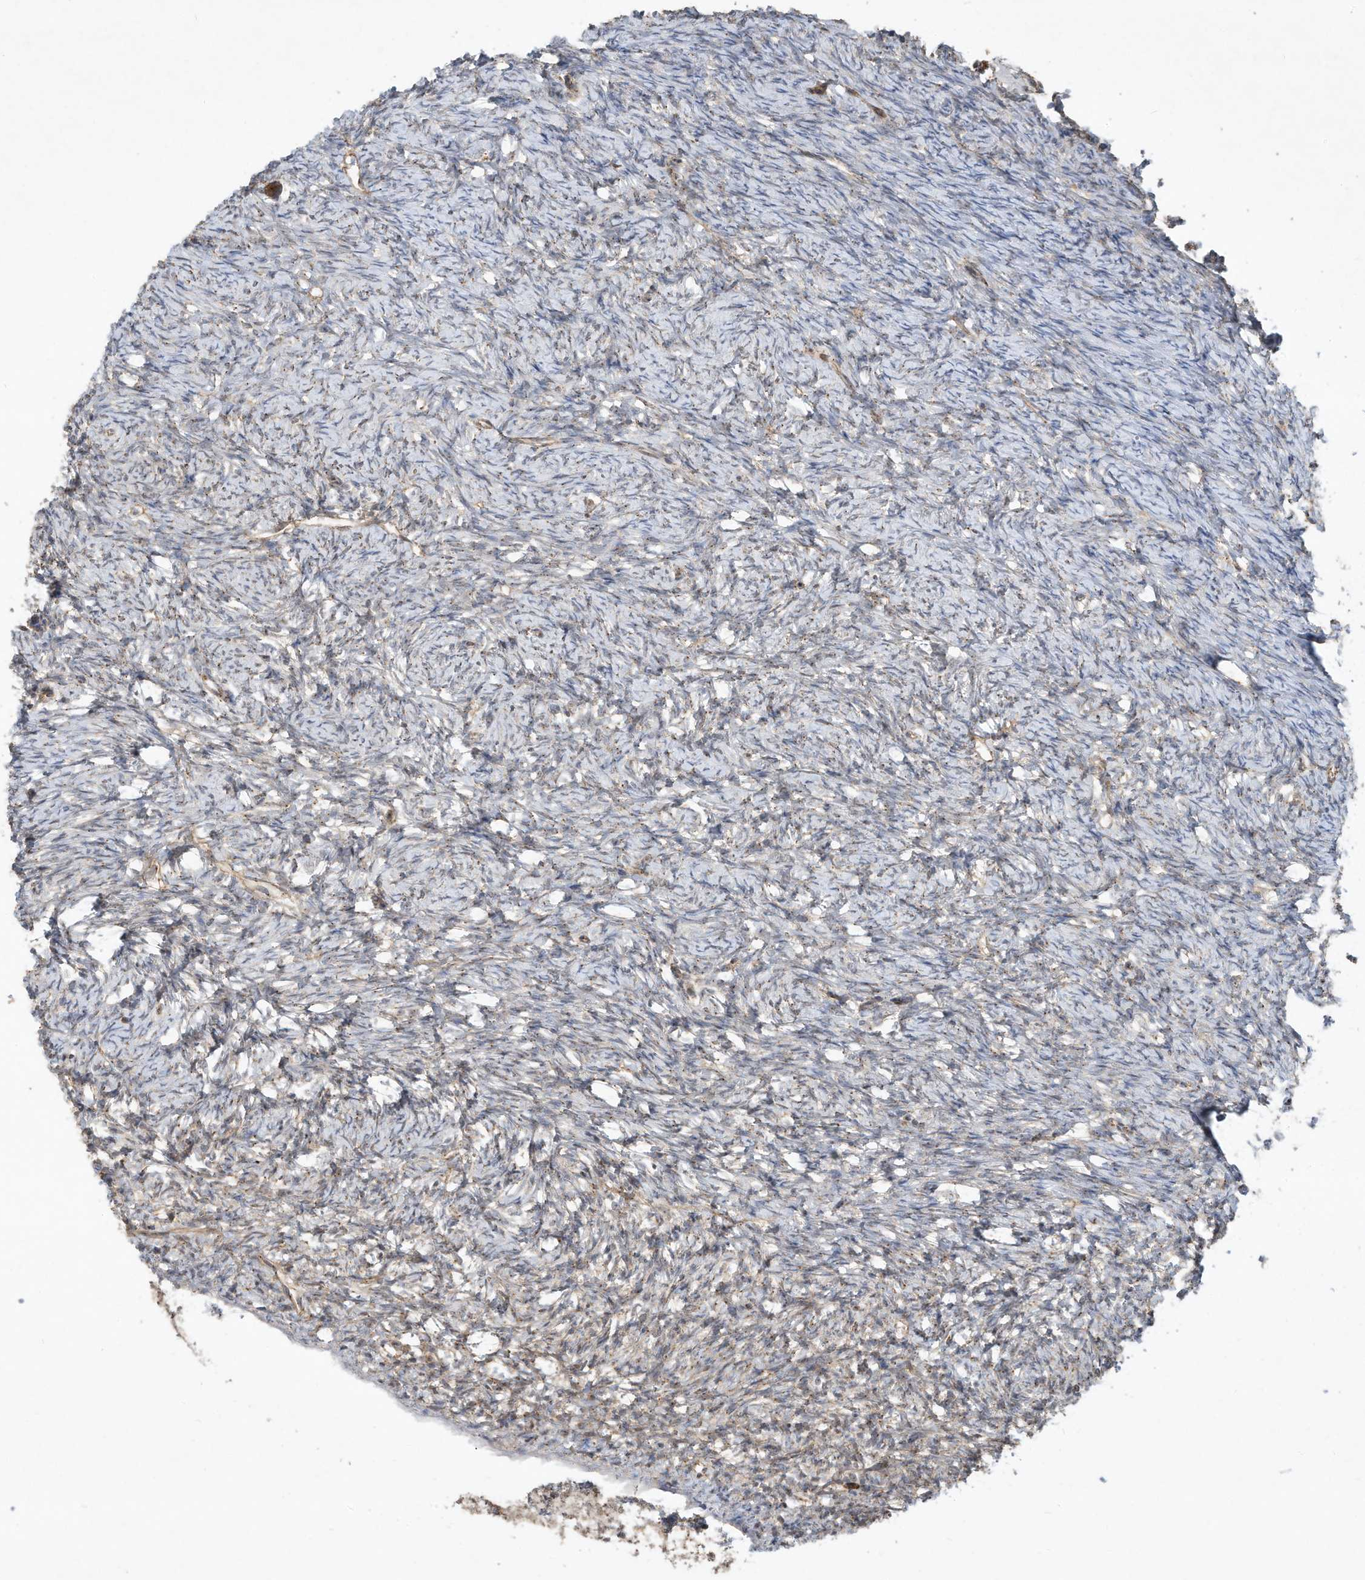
{"staining": {"intensity": "moderate", "quantity": ">75%", "location": "cytoplasmic/membranous"}, "tissue": "ovary", "cell_type": "Follicle cells", "image_type": "normal", "snomed": [{"axis": "morphology", "description": "Normal tissue, NOS"}, {"axis": "morphology", "description": "Cyst, NOS"}, {"axis": "topography", "description": "Ovary"}], "caption": "This is a histology image of IHC staining of benign ovary, which shows moderate positivity in the cytoplasmic/membranous of follicle cells.", "gene": "C2orf74", "patient": {"sex": "female", "age": 33}}